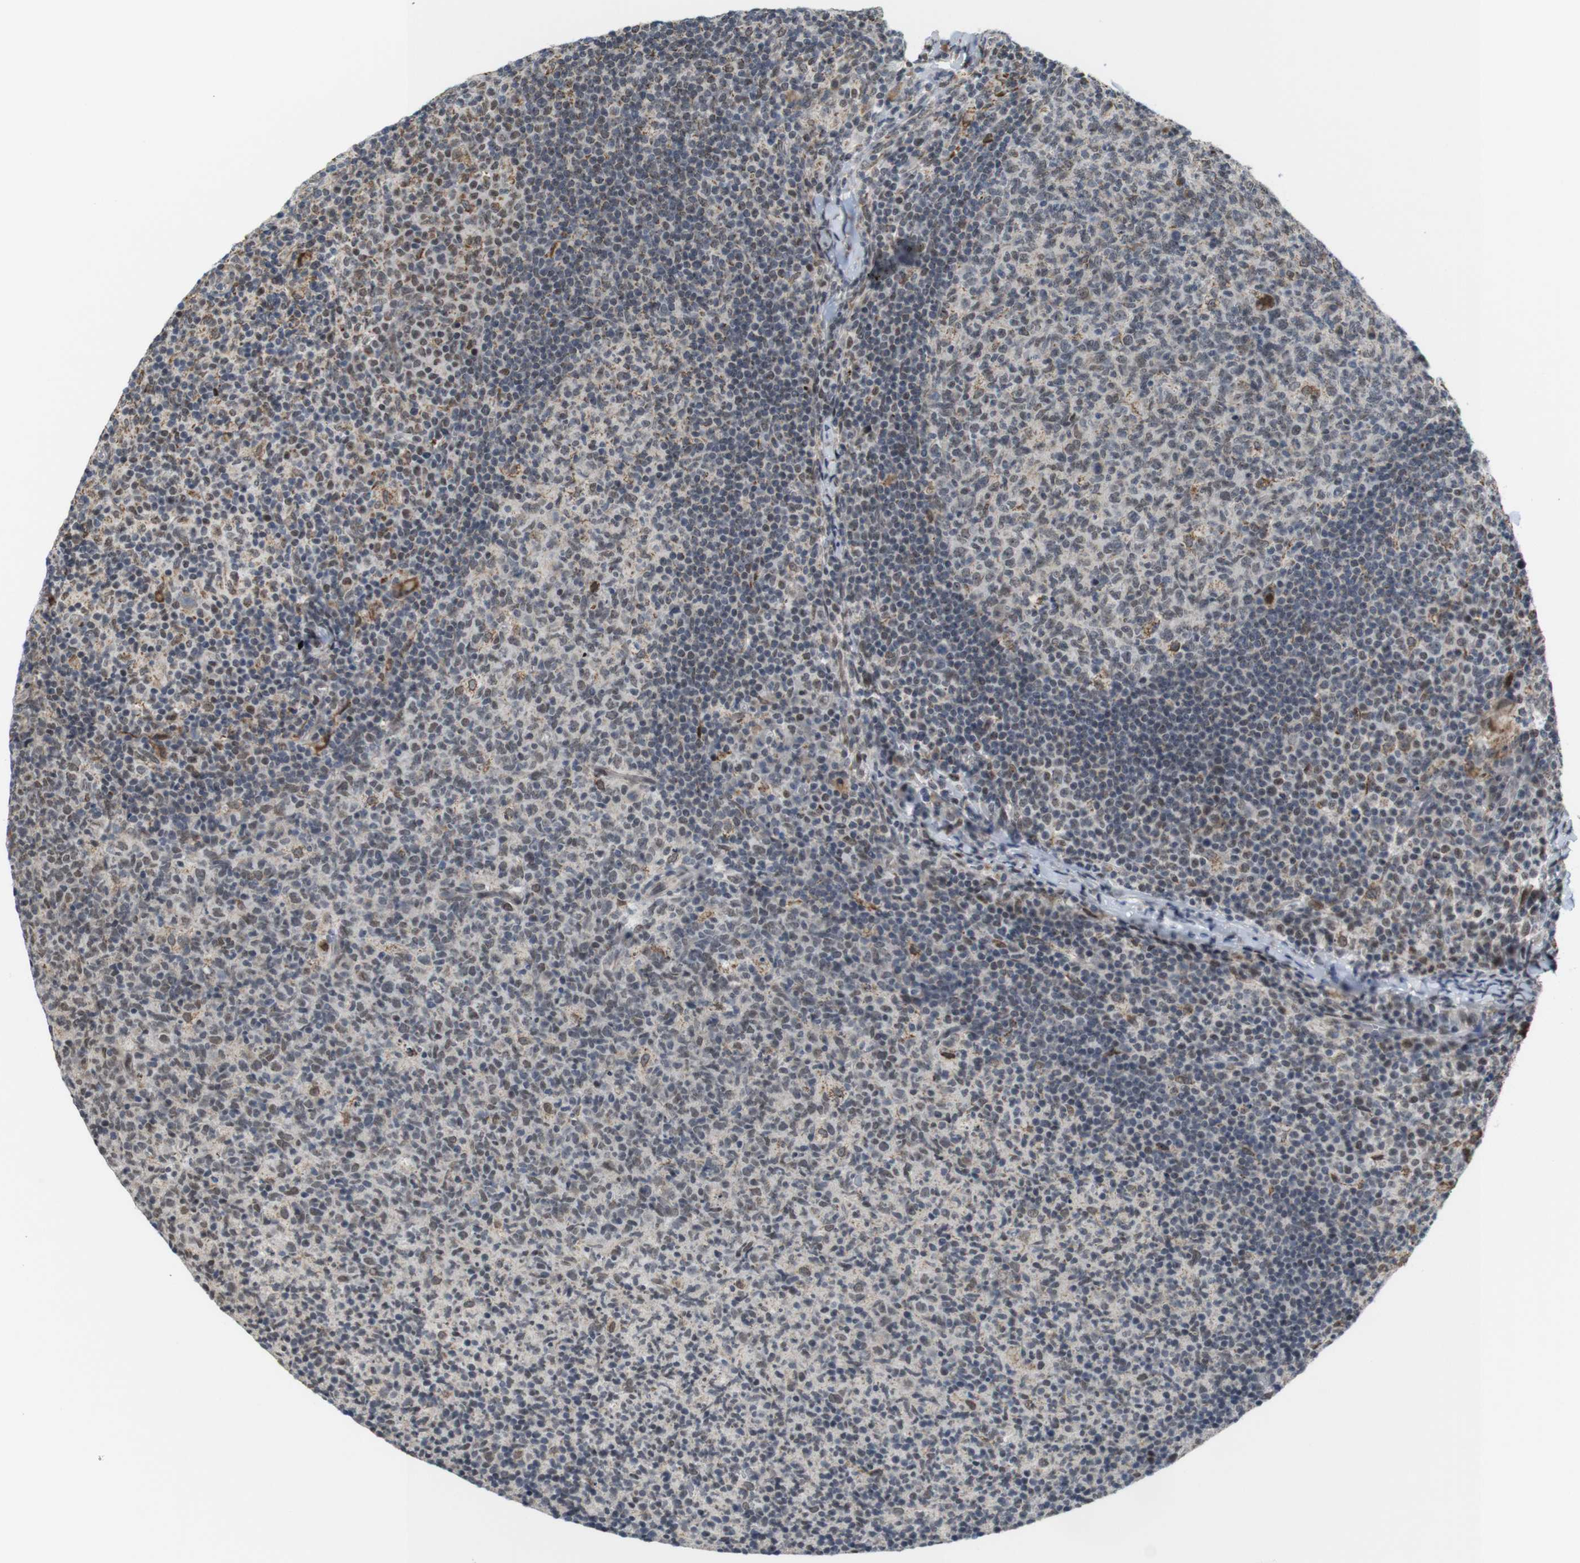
{"staining": {"intensity": "moderate", "quantity": "25%-75%", "location": "cytoplasmic/membranous,nuclear"}, "tissue": "lymph node", "cell_type": "Germinal center cells", "image_type": "normal", "snomed": [{"axis": "morphology", "description": "Normal tissue, NOS"}, {"axis": "morphology", "description": "Inflammation, NOS"}, {"axis": "topography", "description": "Lymph node"}], "caption": "Moderate cytoplasmic/membranous,nuclear protein staining is identified in approximately 25%-75% of germinal center cells in lymph node.", "gene": "PNMA8A", "patient": {"sex": "male", "age": 55}}